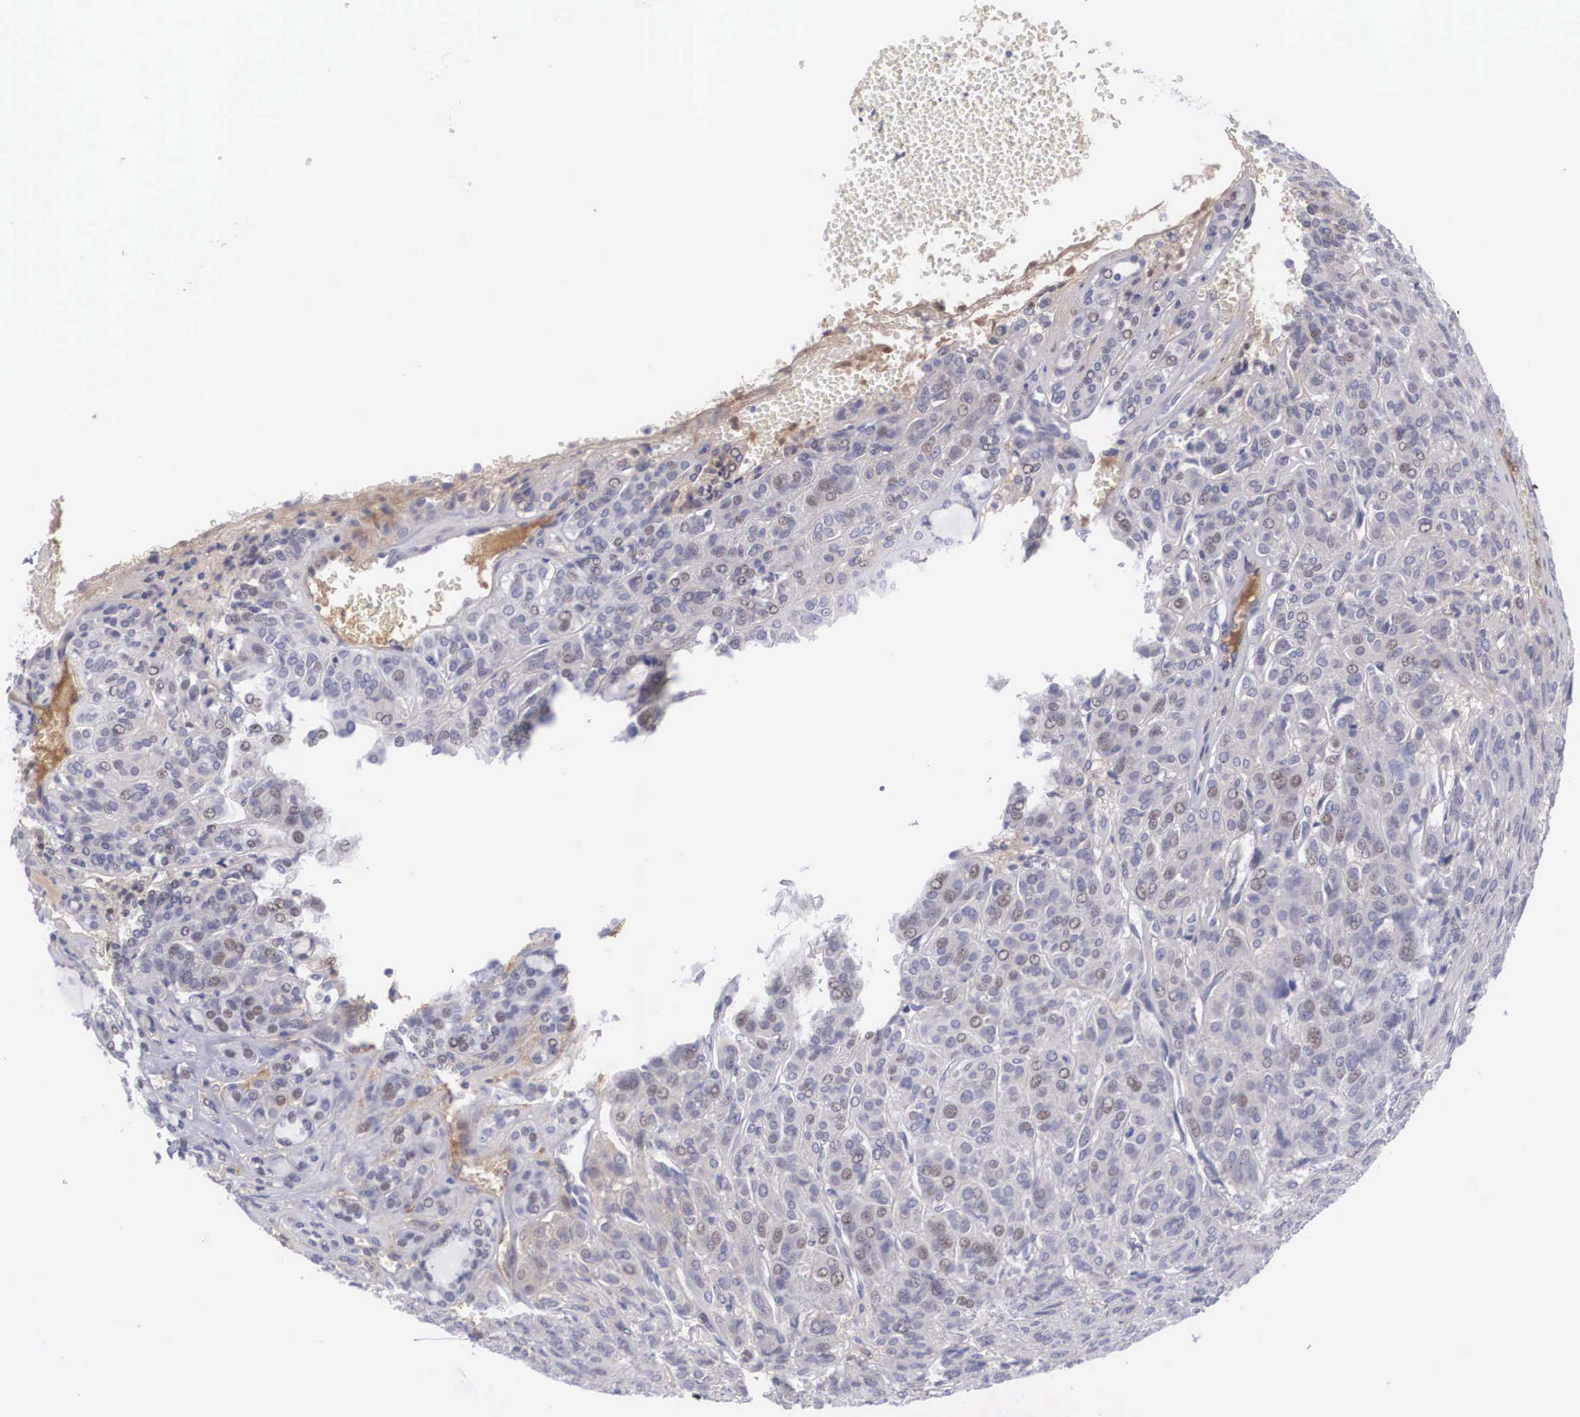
{"staining": {"intensity": "weak", "quantity": "<25%", "location": "nuclear"}, "tissue": "thyroid cancer", "cell_type": "Tumor cells", "image_type": "cancer", "snomed": [{"axis": "morphology", "description": "Follicular adenoma carcinoma, NOS"}, {"axis": "topography", "description": "Thyroid gland"}], "caption": "Thyroid cancer was stained to show a protein in brown. There is no significant positivity in tumor cells. (DAB (3,3'-diaminobenzidine) IHC with hematoxylin counter stain).", "gene": "RBPJ", "patient": {"sex": "female", "age": 71}}